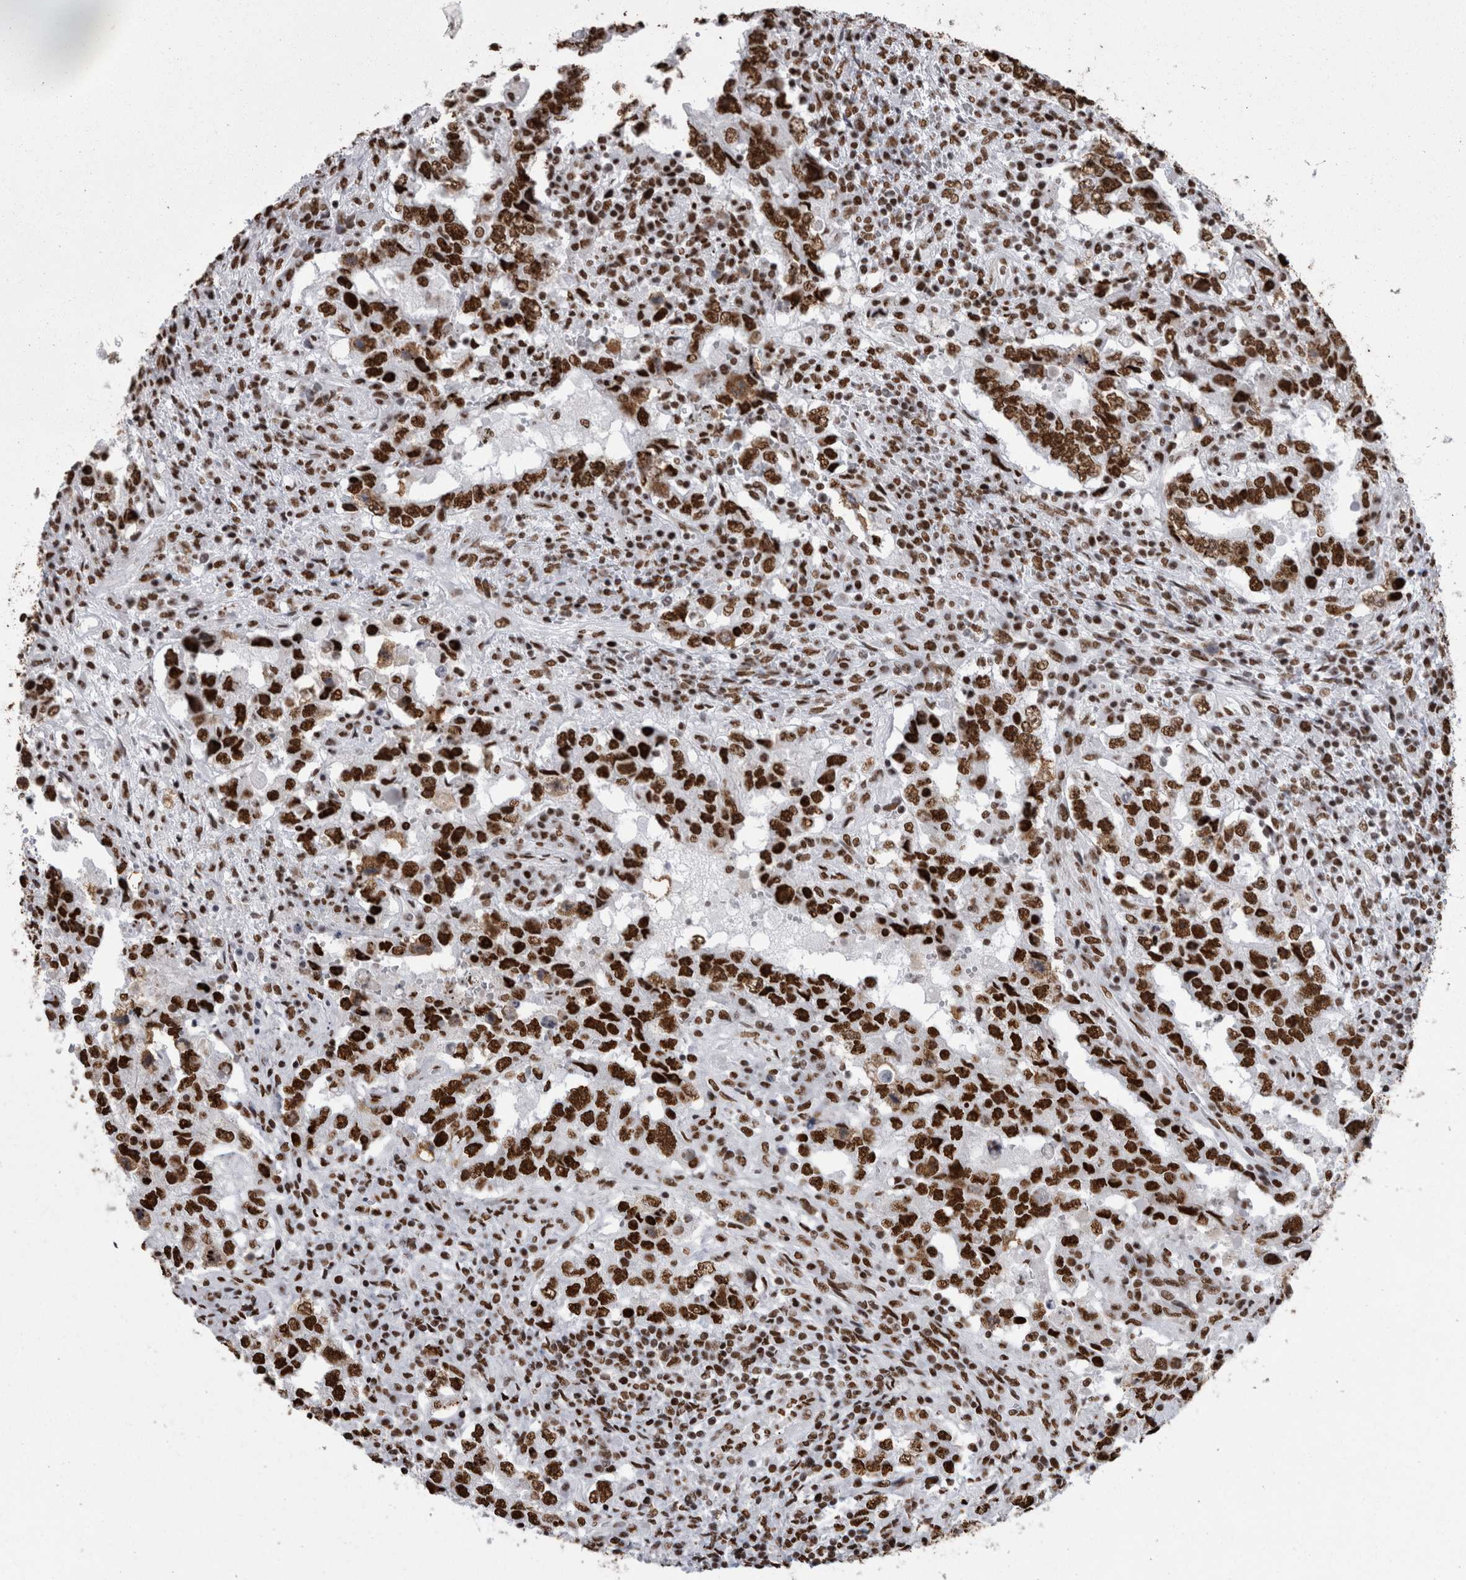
{"staining": {"intensity": "strong", "quantity": ">75%", "location": "nuclear"}, "tissue": "testis cancer", "cell_type": "Tumor cells", "image_type": "cancer", "snomed": [{"axis": "morphology", "description": "Carcinoma, Embryonal, NOS"}, {"axis": "topography", "description": "Testis"}], "caption": "Protein staining displays strong nuclear positivity in approximately >75% of tumor cells in embryonal carcinoma (testis). (DAB (3,3'-diaminobenzidine) IHC with brightfield microscopy, high magnification).", "gene": "HNRNPM", "patient": {"sex": "male", "age": 26}}